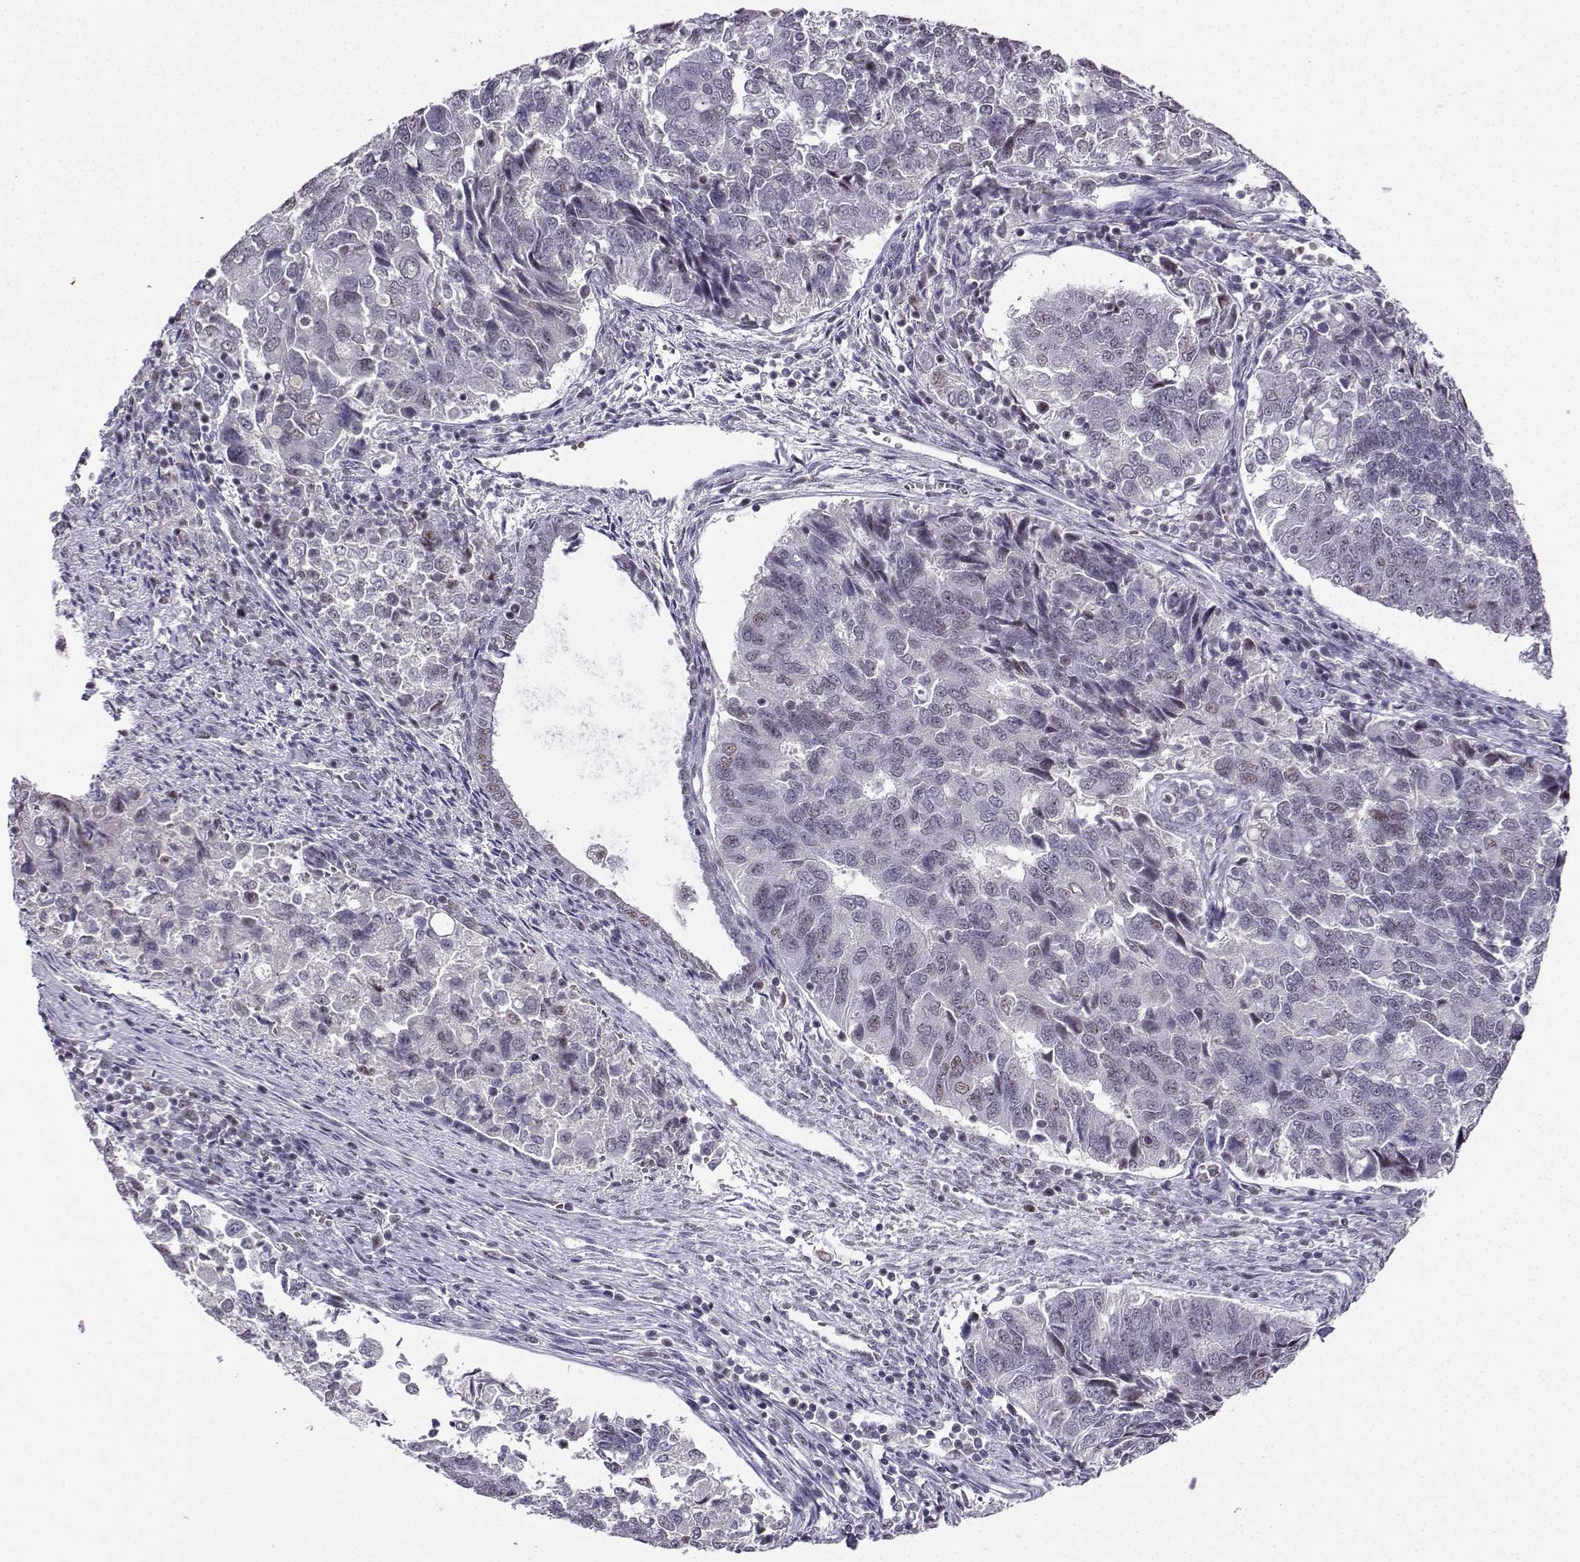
{"staining": {"intensity": "negative", "quantity": "none", "location": "none"}, "tissue": "endometrial cancer", "cell_type": "Tumor cells", "image_type": "cancer", "snomed": [{"axis": "morphology", "description": "Adenocarcinoma, NOS"}, {"axis": "topography", "description": "Endometrium"}], "caption": "Immunohistochemistry of human adenocarcinoma (endometrial) reveals no expression in tumor cells.", "gene": "LRFN2", "patient": {"sex": "female", "age": 43}}